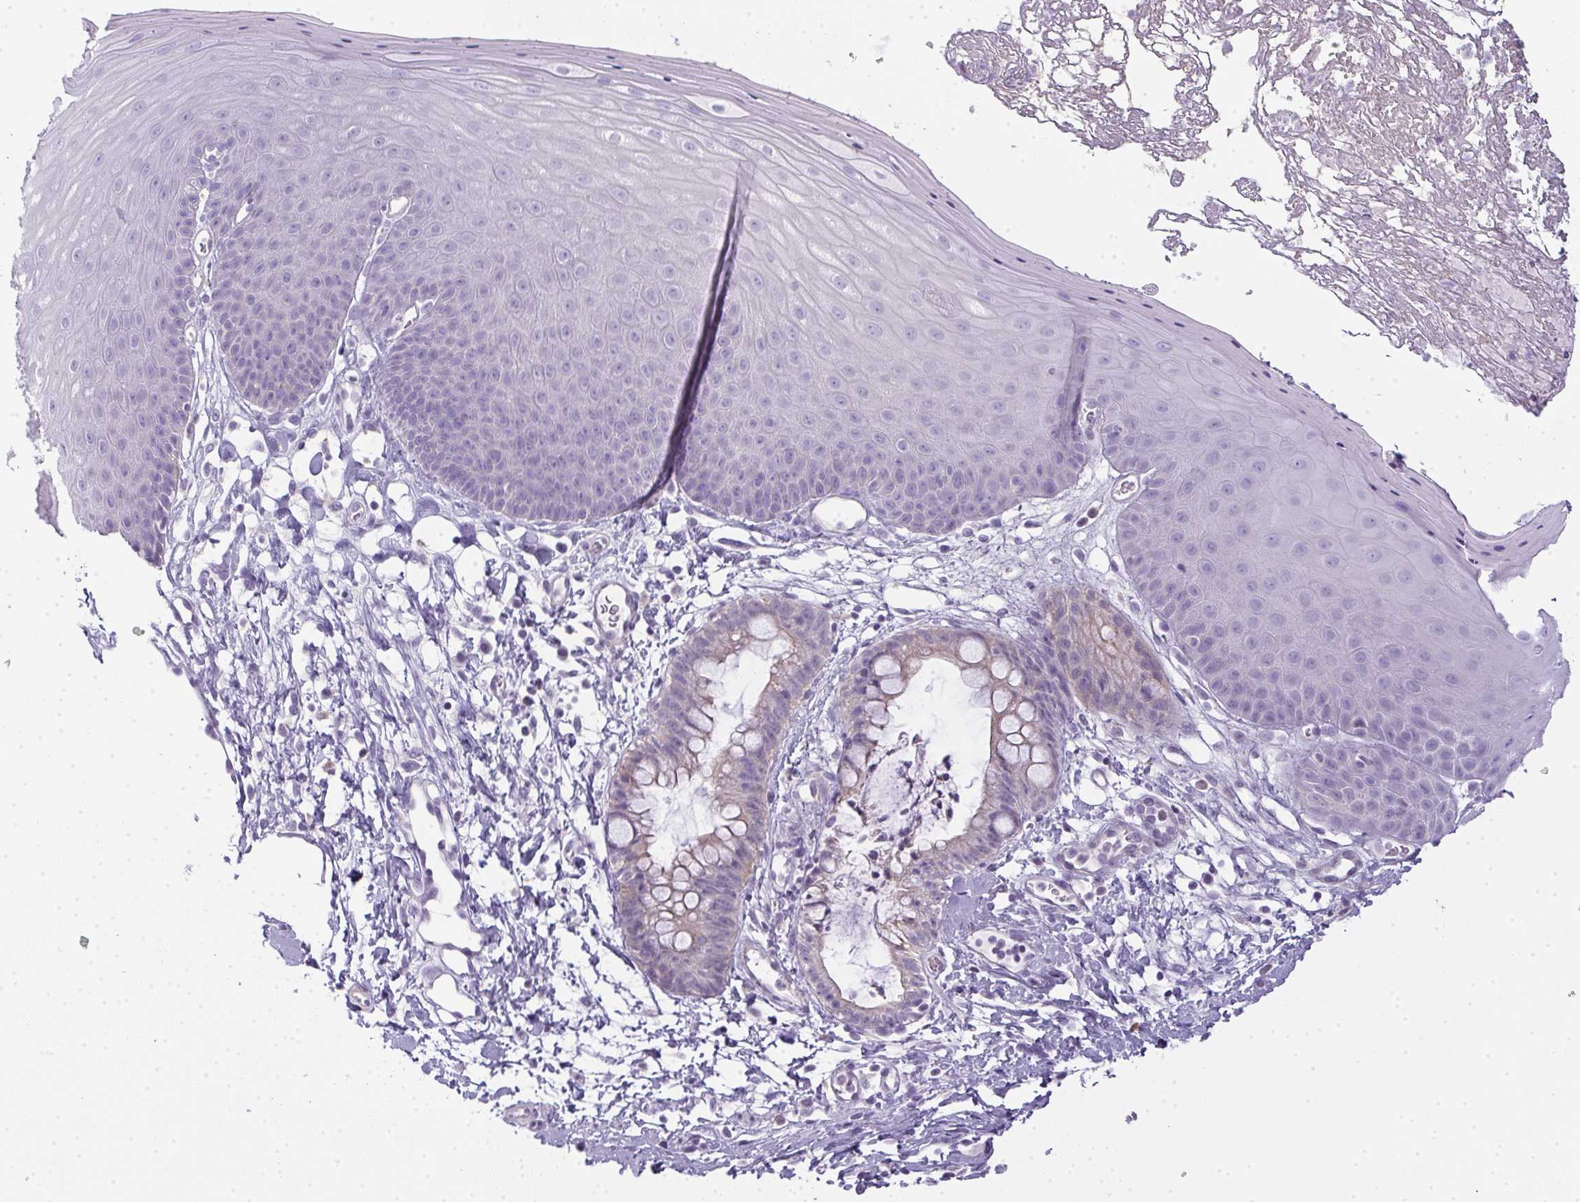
{"staining": {"intensity": "negative", "quantity": "none", "location": "none"}, "tissue": "skin", "cell_type": "Epidermal cells", "image_type": "normal", "snomed": [{"axis": "morphology", "description": "Normal tissue, NOS"}, {"axis": "topography", "description": "Anal"}], "caption": "Immunohistochemistry photomicrograph of unremarkable skin: human skin stained with DAB exhibits no significant protein positivity in epidermal cells.", "gene": "SLC17A7", "patient": {"sex": "male", "age": 53}}